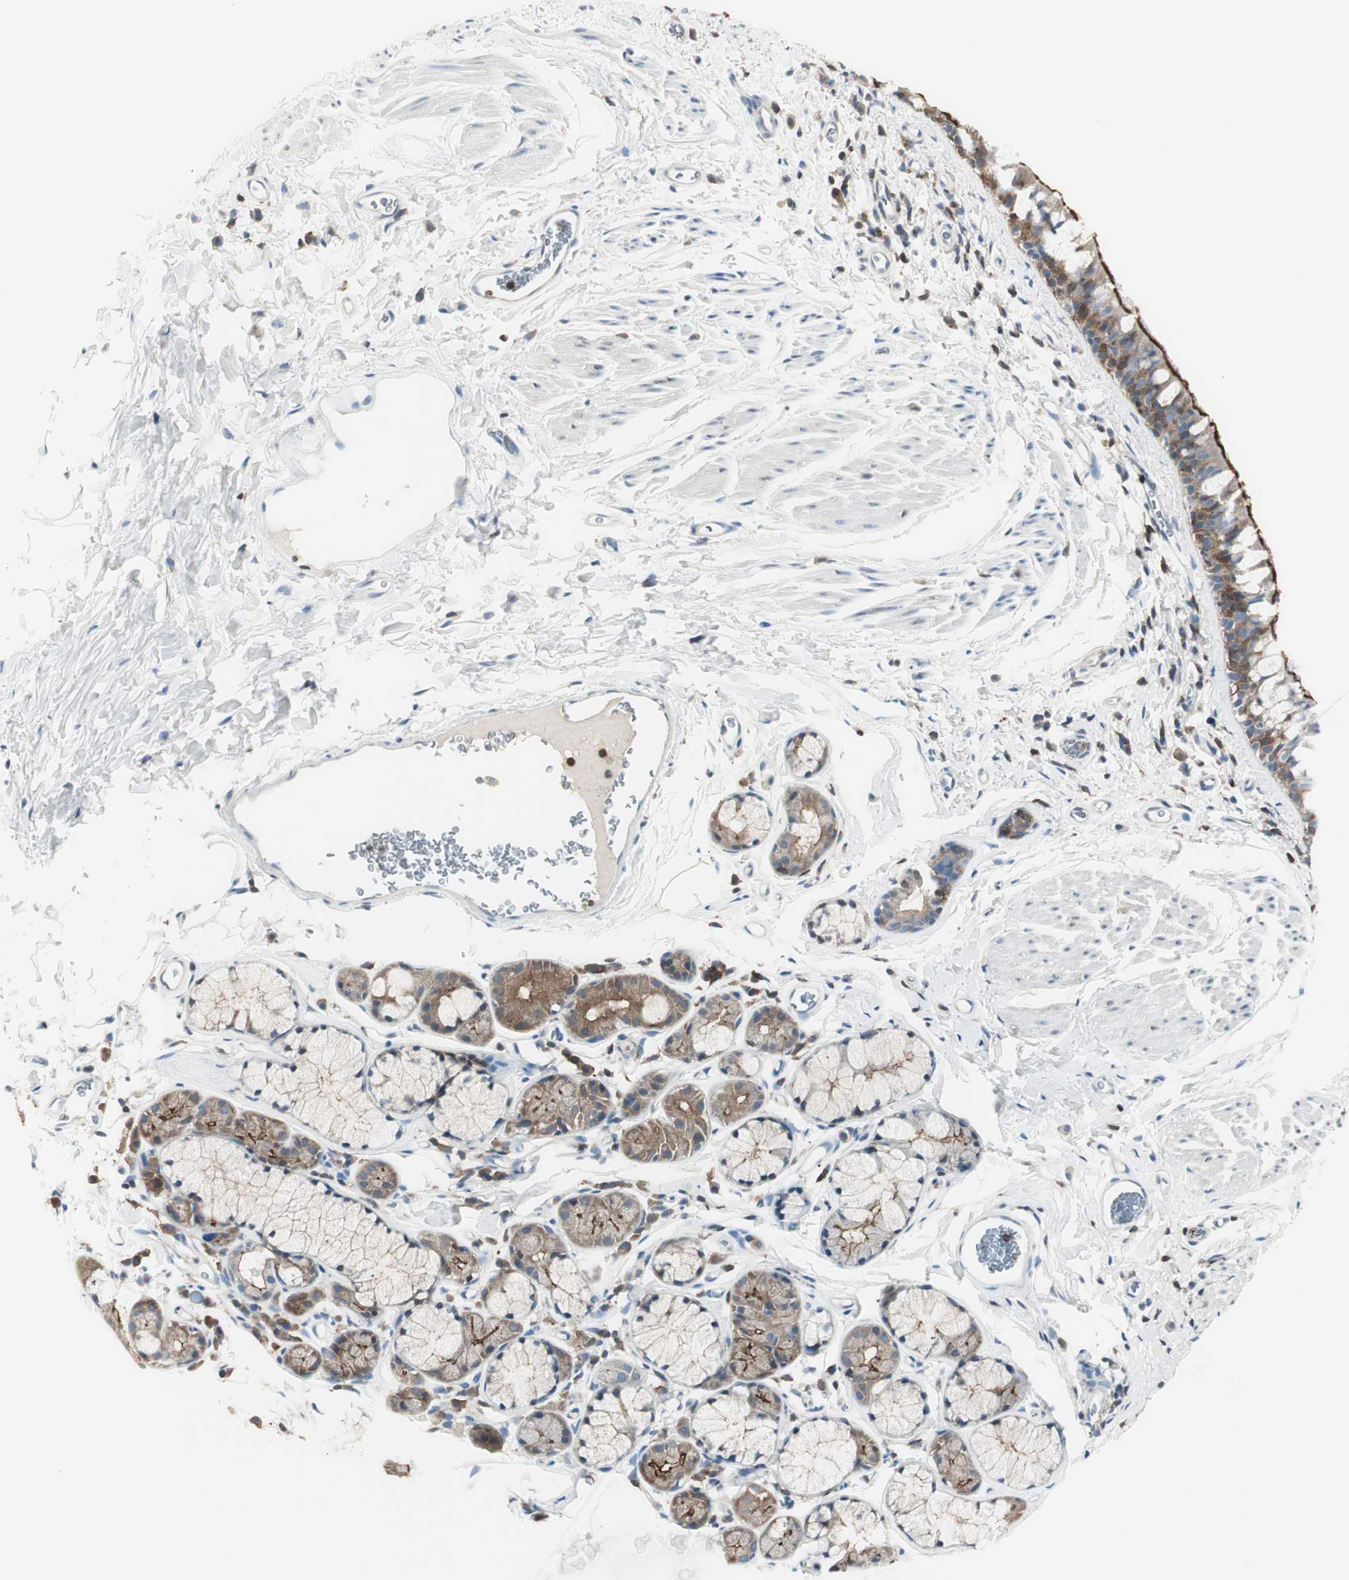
{"staining": {"intensity": "moderate", "quantity": ">75%", "location": "cytoplasmic/membranous"}, "tissue": "bronchus", "cell_type": "Respiratory epithelial cells", "image_type": "normal", "snomed": [{"axis": "morphology", "description": "Normal tissue, NOS"}, {"axis": "morphology", "description": "Malignant melanoma, Metastatic site"}, {"axis": "topography", "description": "Bronchus"}, {"axis": "topography", "description": "Lung"}], "caption": "Human bronchus stained with a brown dye exhibits moderate cytoplasmic/membranous positive positivity in approximately >75% of respiratory epithelial cells.", "gene": "SLC9A3R1", "patient": {"sex": "male", "age": 64}}